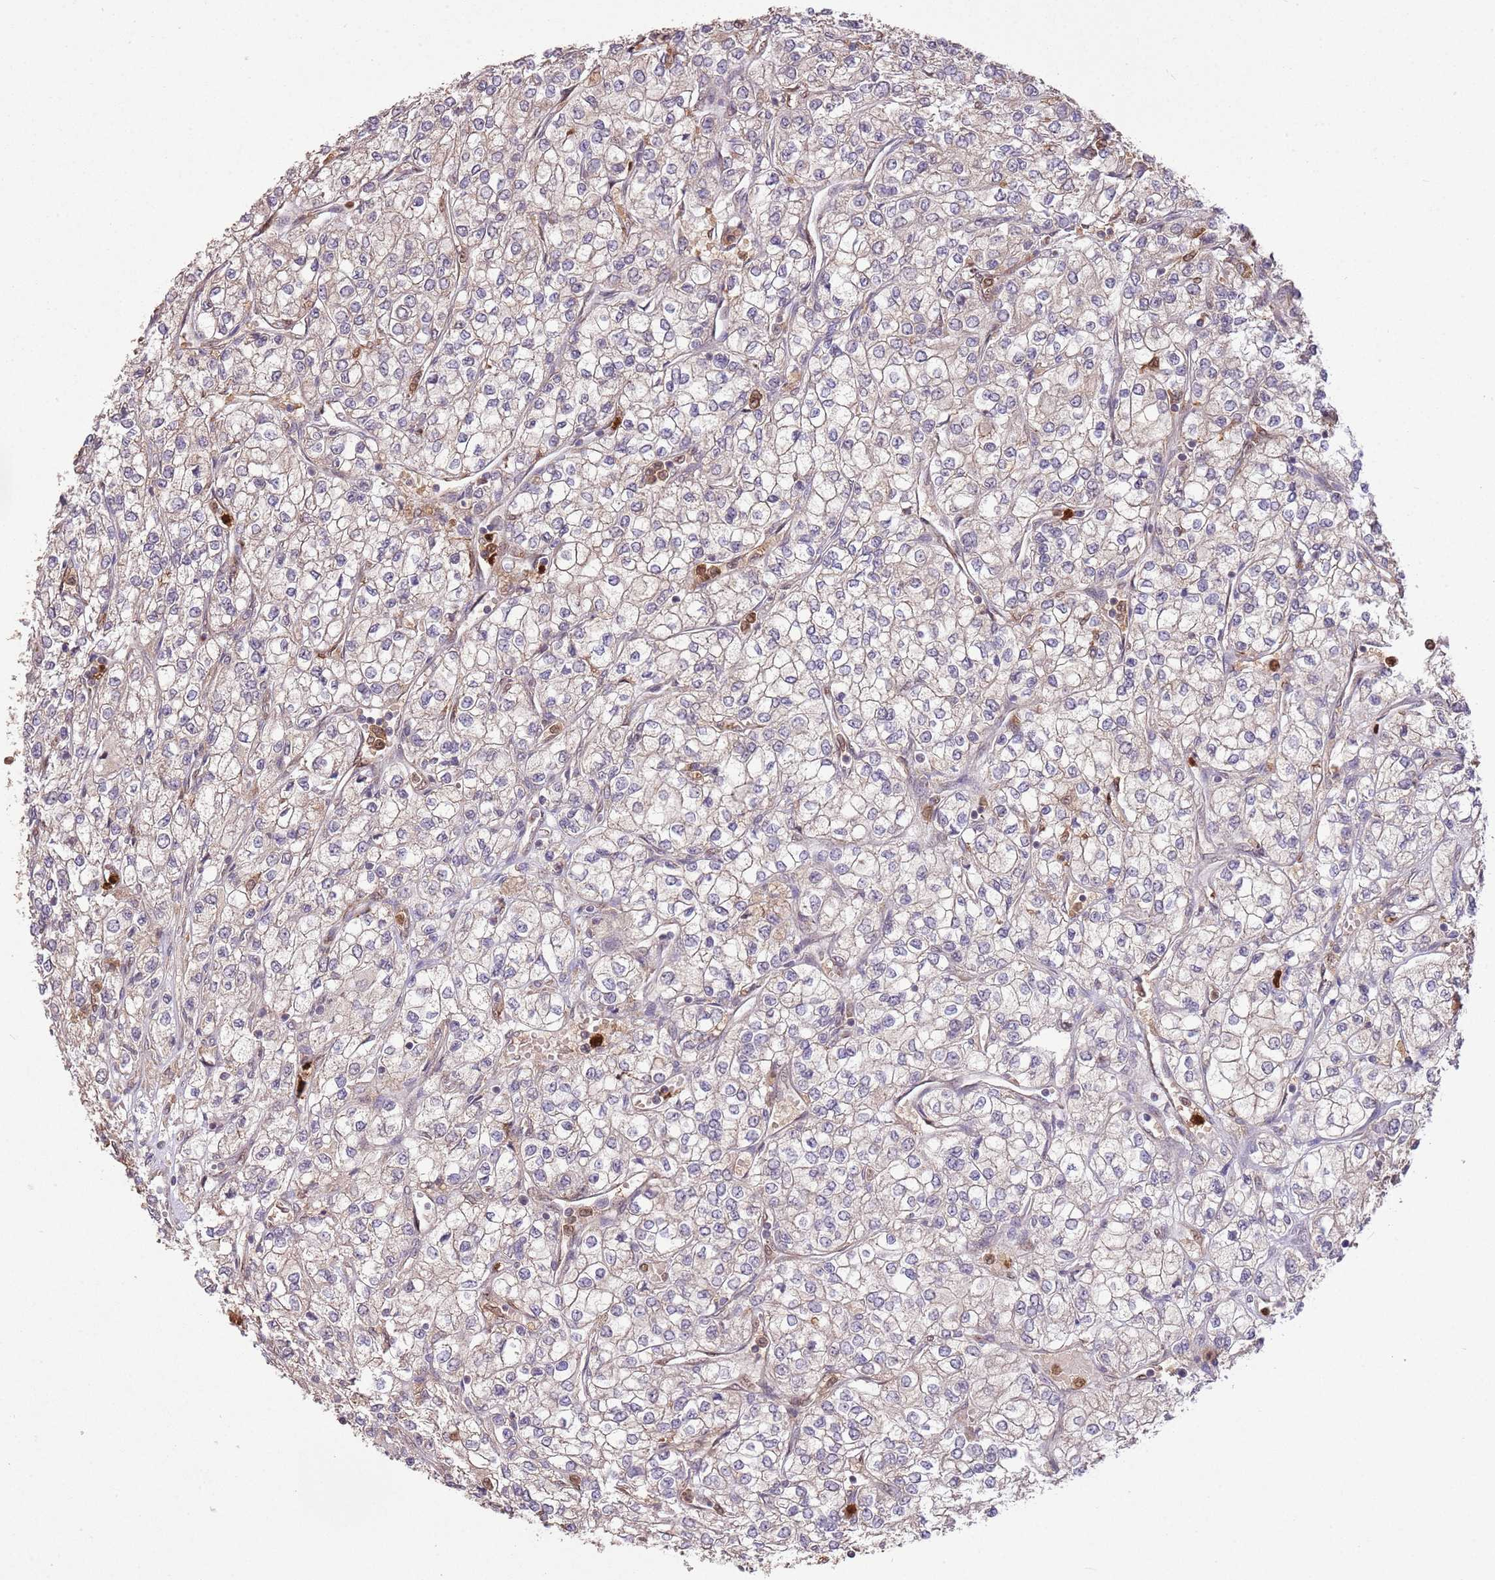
{"staining": {"intensity": "negative", "quantity": "none", "location": "none"}, "tissue": "renal cancer", "cell_type": "Tumor cells", "image_type": "cancer", "snomed": [{"axis": "morphology", "description": "Adenocarcinoma, NOS"}, {"axis": "topography", "description": "Kidney"}], "caption": "A micrograph of renal cancer stained for a protein reveals no brown staining in tumor cells.", "gene": "AMIGO1", "patient": {"sex": "male", "age": 80}}